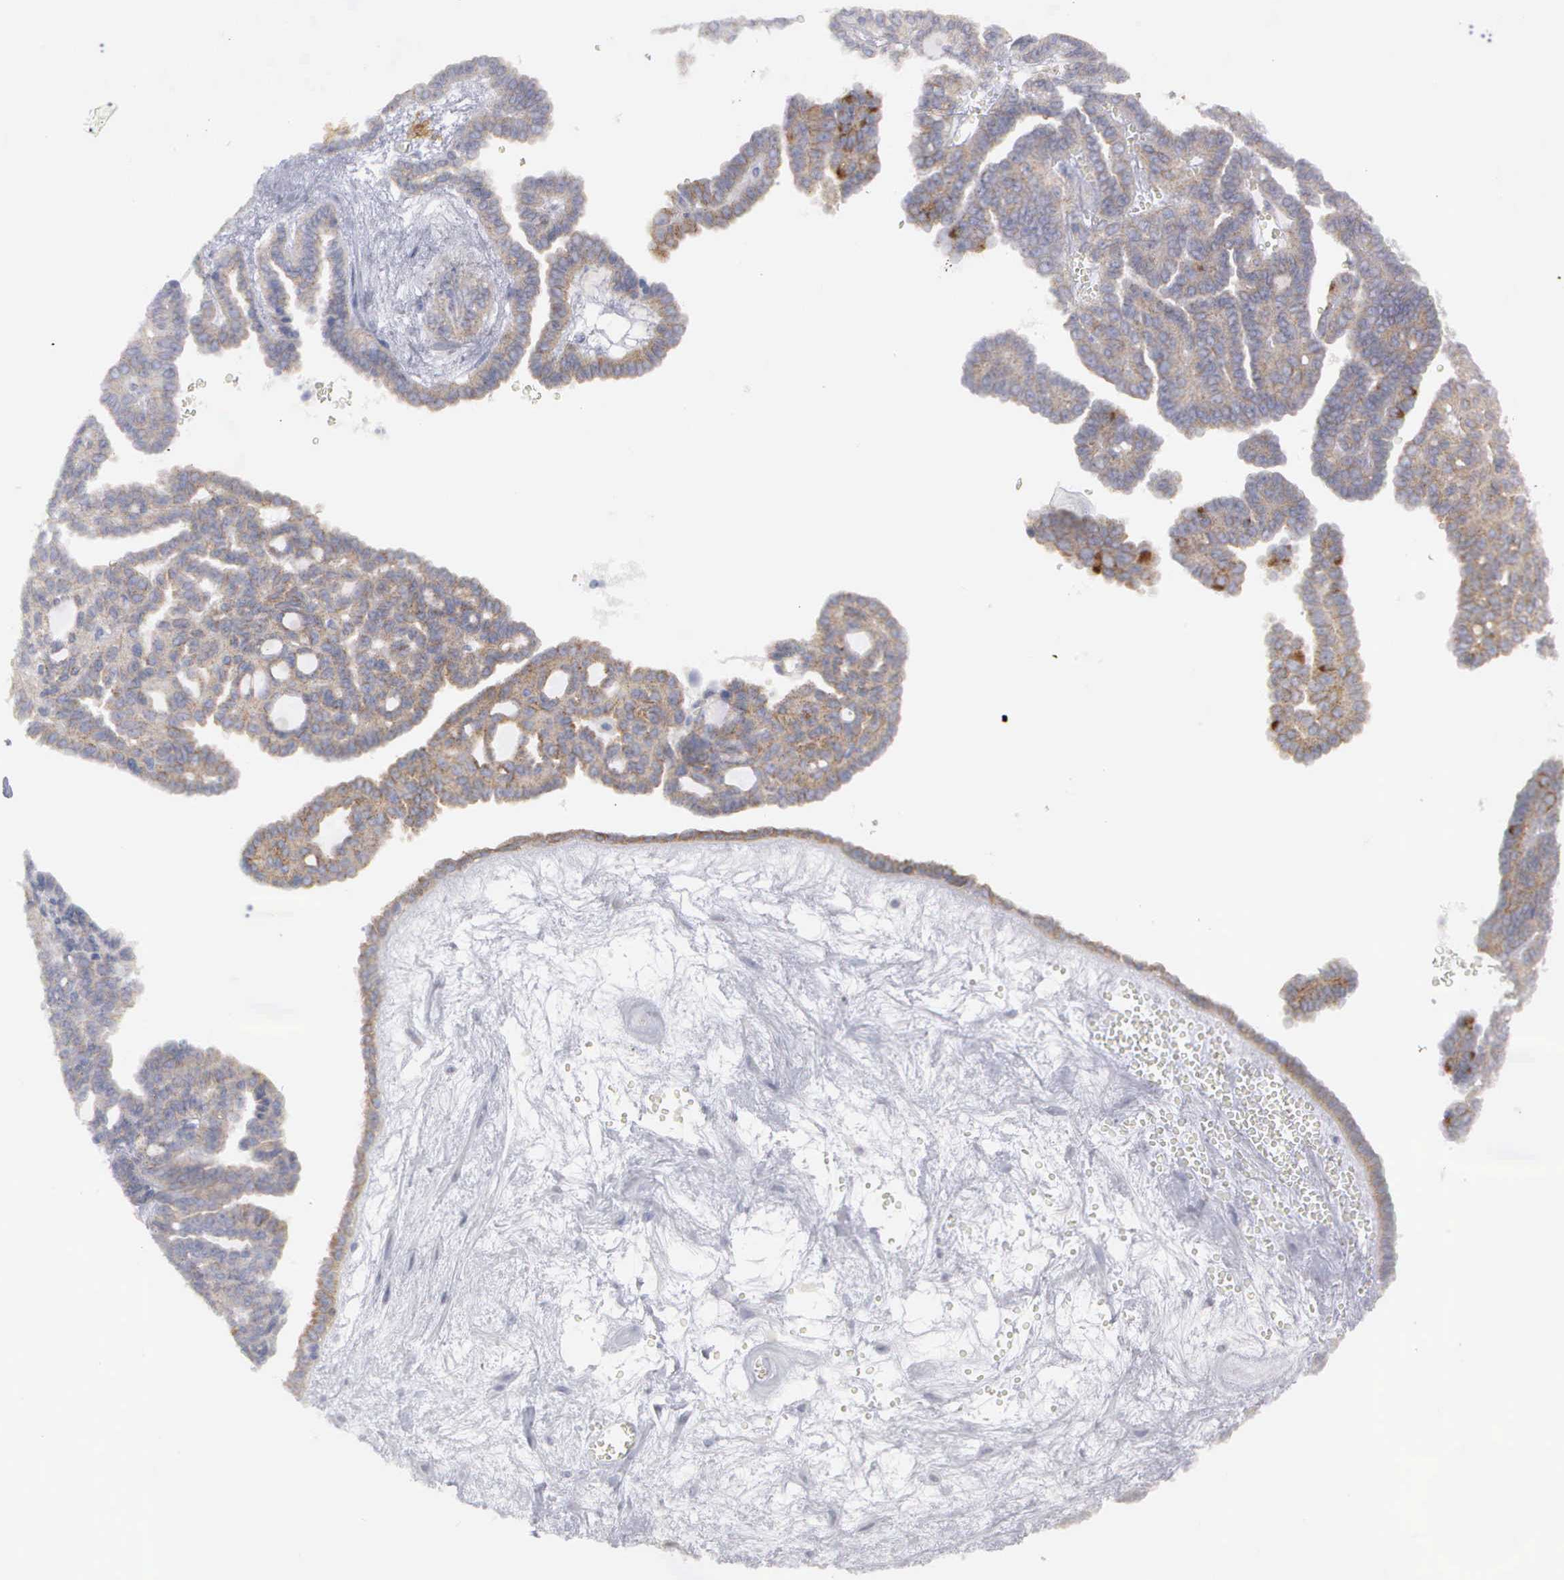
{"staining": {"intensity": "weak", "quantity": ">75%", "location": "cytoplasmic/membranous"}, "tissue": "ovarian cancer", "cell_type": "Tumor cells", "image_type": "cancer", "snomed": [{"axis": "morphology", "description": "Cystadenocarcinoma, serous, NOS"}, {"axis": "topography", "description": "Ovary"}], "caption": "High-magnification brightfield microscopy of ovarian cancer (serous cystadenocarcinoma) stained with DAB (3,3'-diaminobenzidine) (brown) and counterstained with hematoxylin (blue). tumor cells exhibit weak cytoplasmic/membranous staining is identified in approximately>75% of cells.", "gene": "CEP170B", "patient": {"sex": "female", "age": 71}}